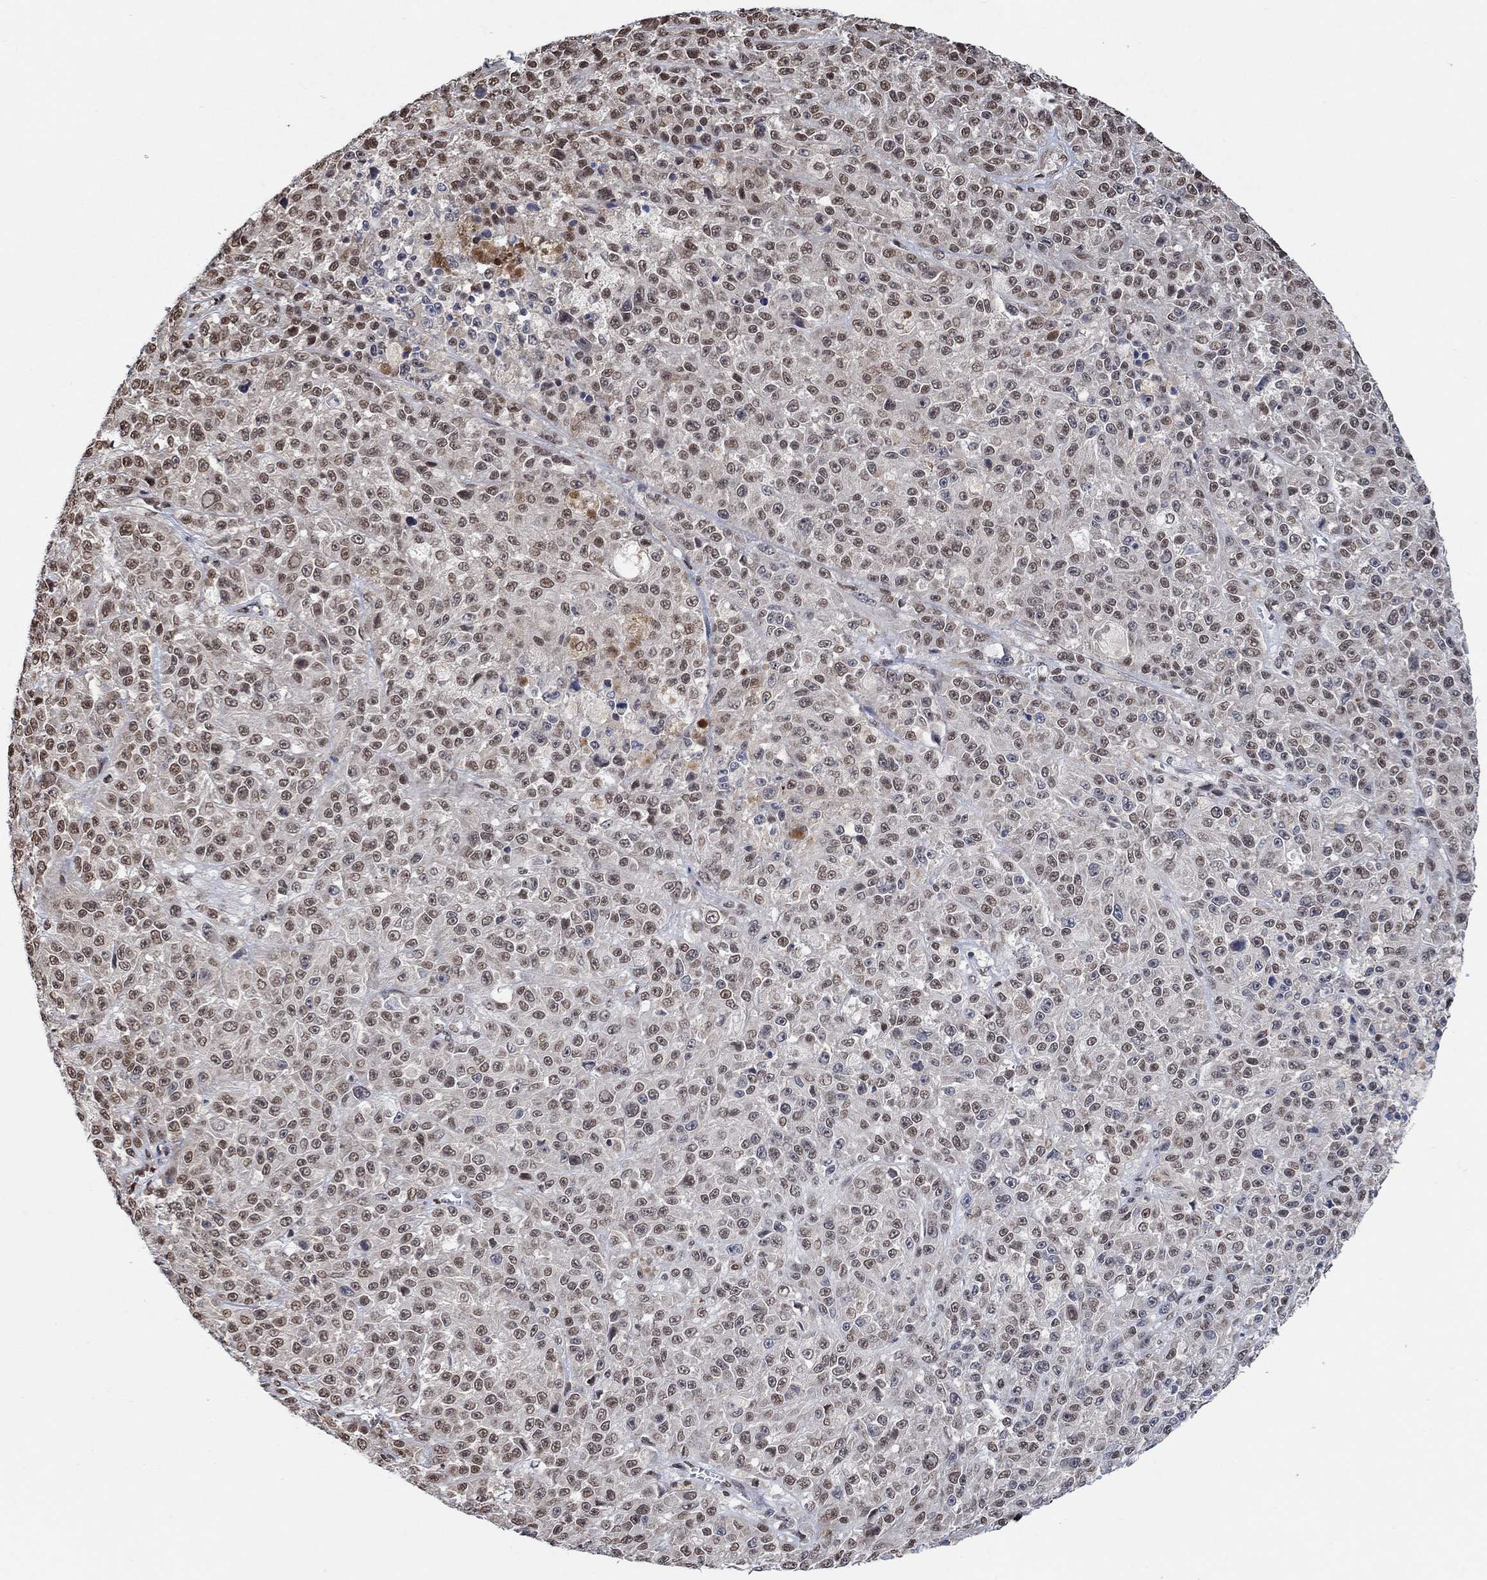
{"staining": {"intensity": "moderate", "quantity": ">75%", "location": "nuclear"}, "tissue": "melanoma", "cell_type": "Tumor cells", "image_type": "cancer", "snomed": [{"axis": "morphology", "description": "Malignant melanoma, NOS"}, {"axis": "topography", "description": "Skin"}], "caption": "Immunohistochemical staining of human melanoma shows moderate nuclear protein staining in approximately >75% of tumor cells. Using DAB (brown) and hematoxylin (blue) stains, captured at high magnification using brightfield microscopy.", "gene": "USP39", "patient": {"sex": "female", "age": 58}}